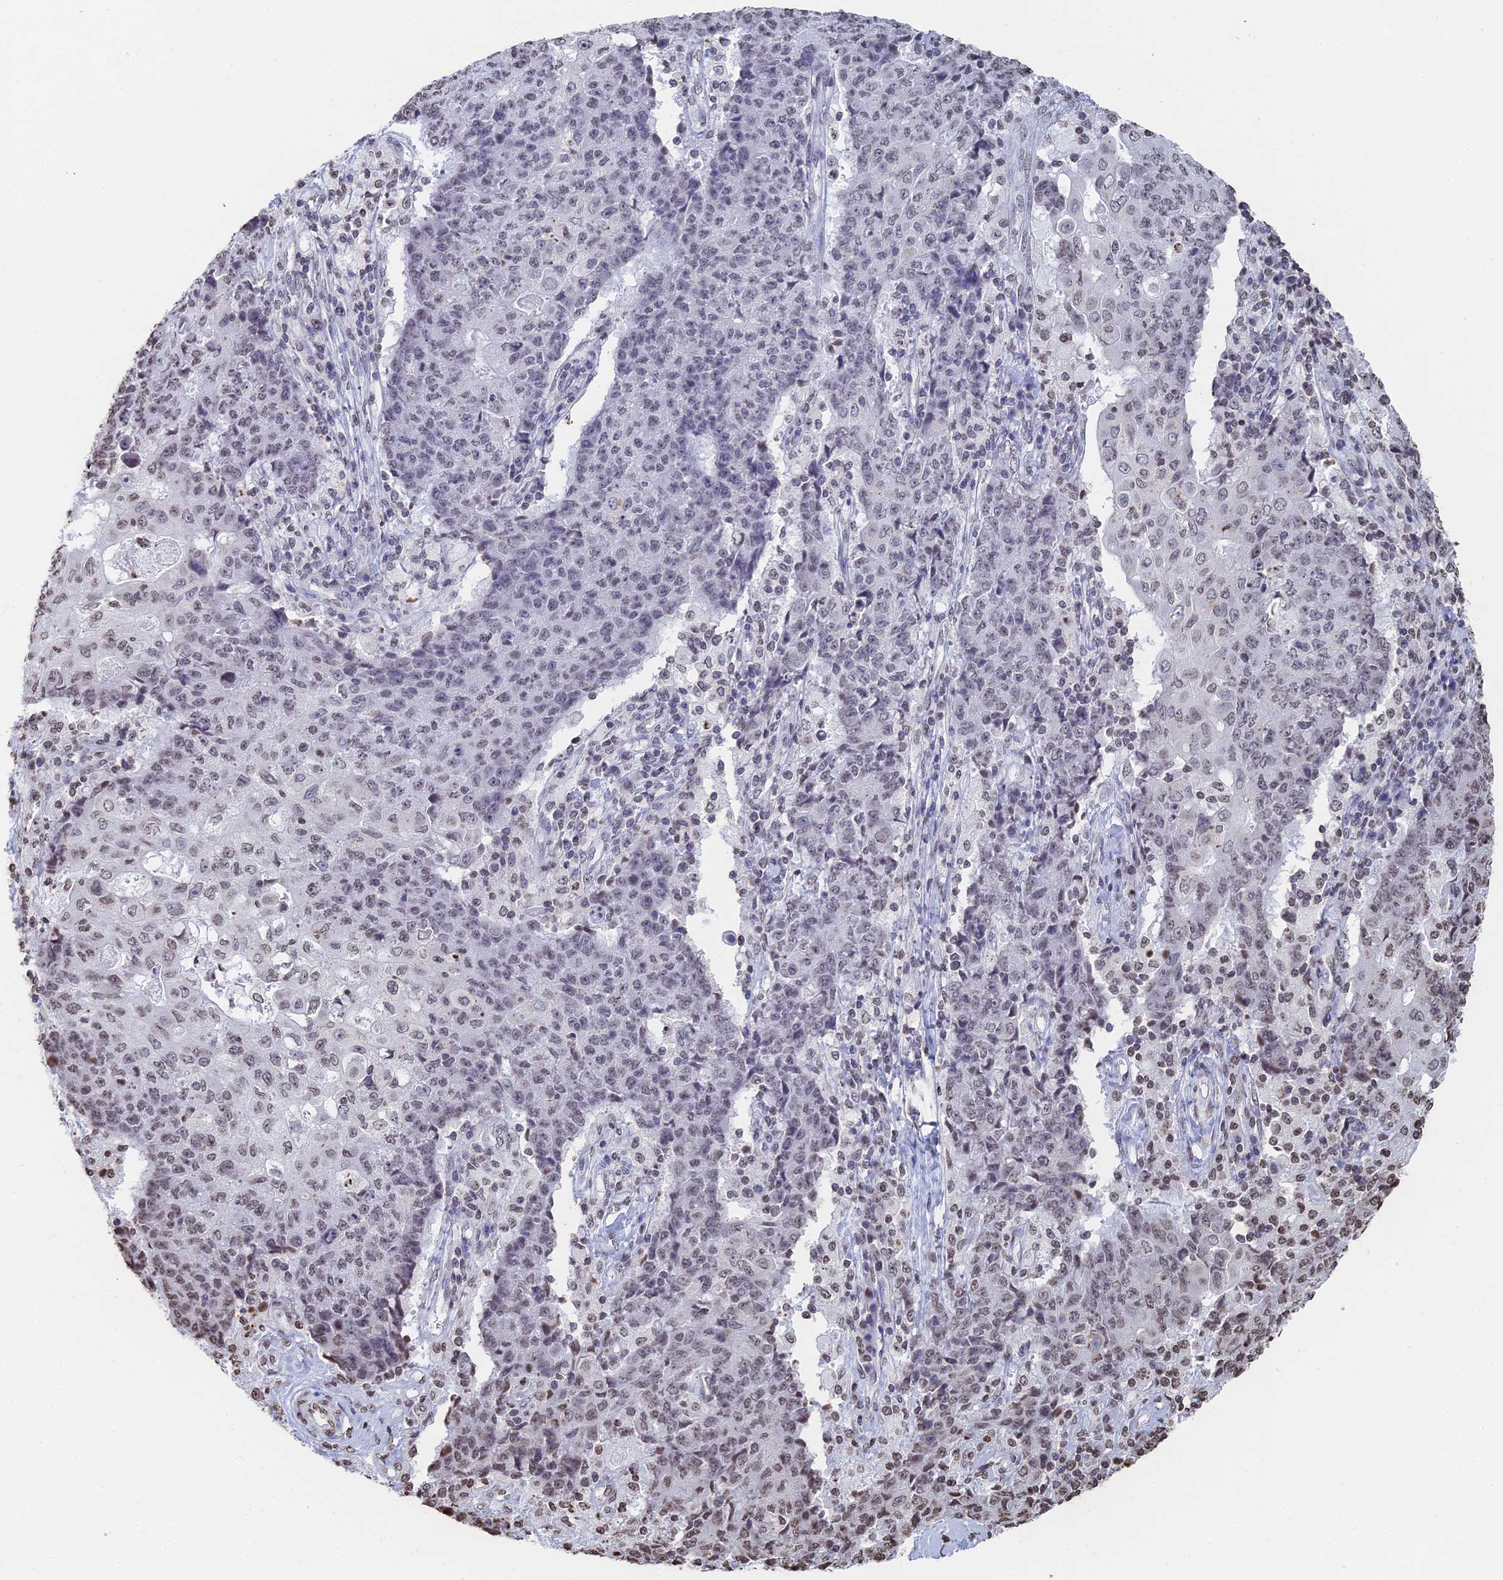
{"staining": {"intensity": "weak", "quantity": "25%-75%", "location": "nuclear"}, "tissue": "ovarian cancer", "cell_type": "Tumor cells", "image_type": "cancer", "snomed": [{"axis": "morphology", "description": "Carcinoma, endometroid"}, {"axis": "topography", "description": "Ovary"}], "caption": "Immunohistochemistry photomicrograph of human endometroid carcinoma (ovarian) stained for a protein (brown), which exhibits low levels of weak nuclear staining in about 25%-75% of tumor cells.", "gene": "GBP3", "patient": {"sex": "female", "age": 42}}